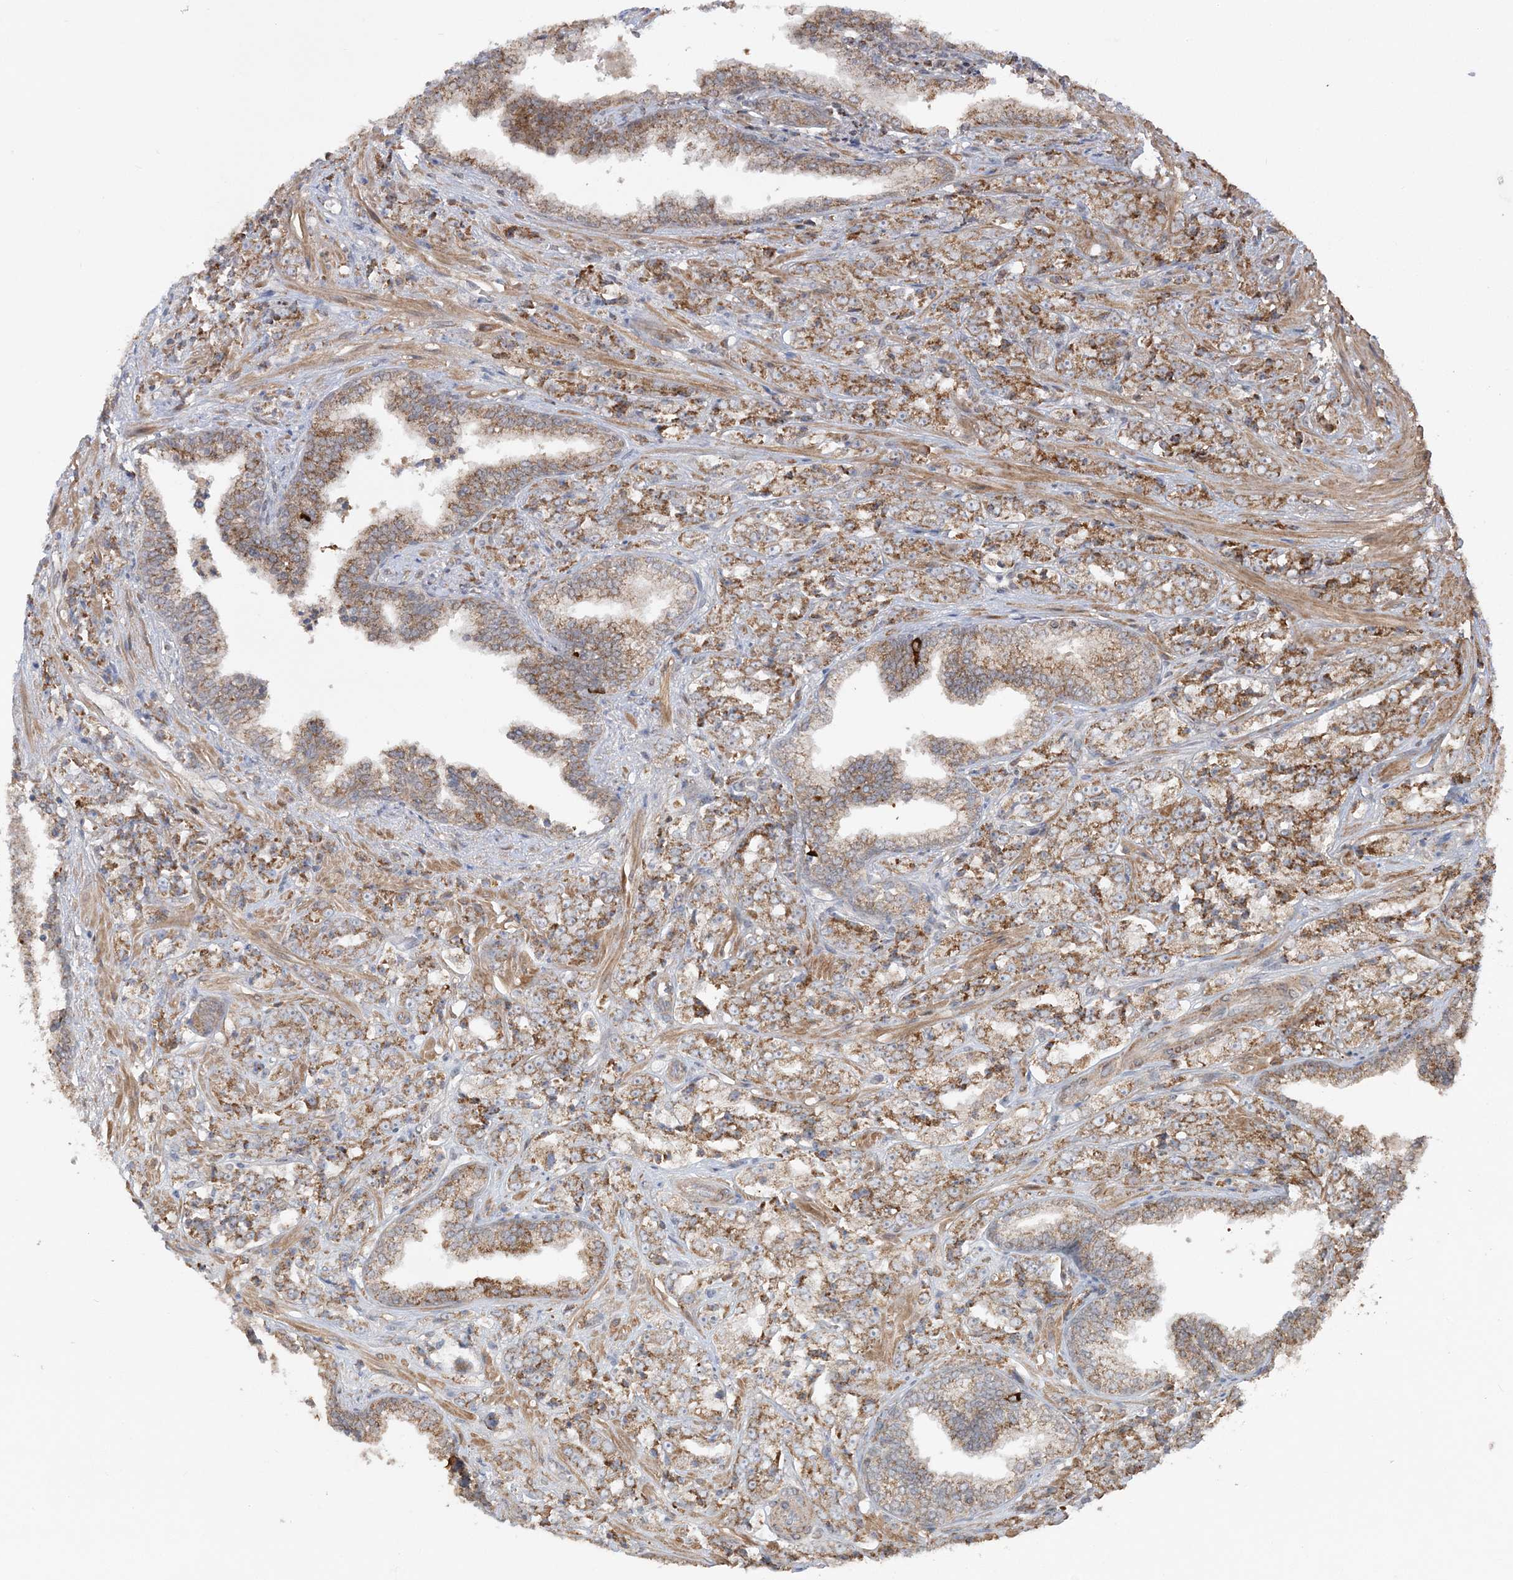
{"staining": {"intensity": "moderate", "quantity": ">75%", "location": "cytoplasmic/membranous"}, "tissue": "prostate cancer", "cell_type": "Tumor cells", "image_type": "cancer", "snomed": [{"axis": "morphology", "description": "Adenocarcinoma, High grade"}, {"axis": "topography", "description": "Prostate"}], "caption": "Approximately >75% of tumor cells in human prostate high-grade adenocarcinoma show moderate cytoplasmic/membranous protein staining as visualized by brown immunohistochemical staining.", "gene": "SCLT1", "patient": {"sex": "male", "age": 71}}